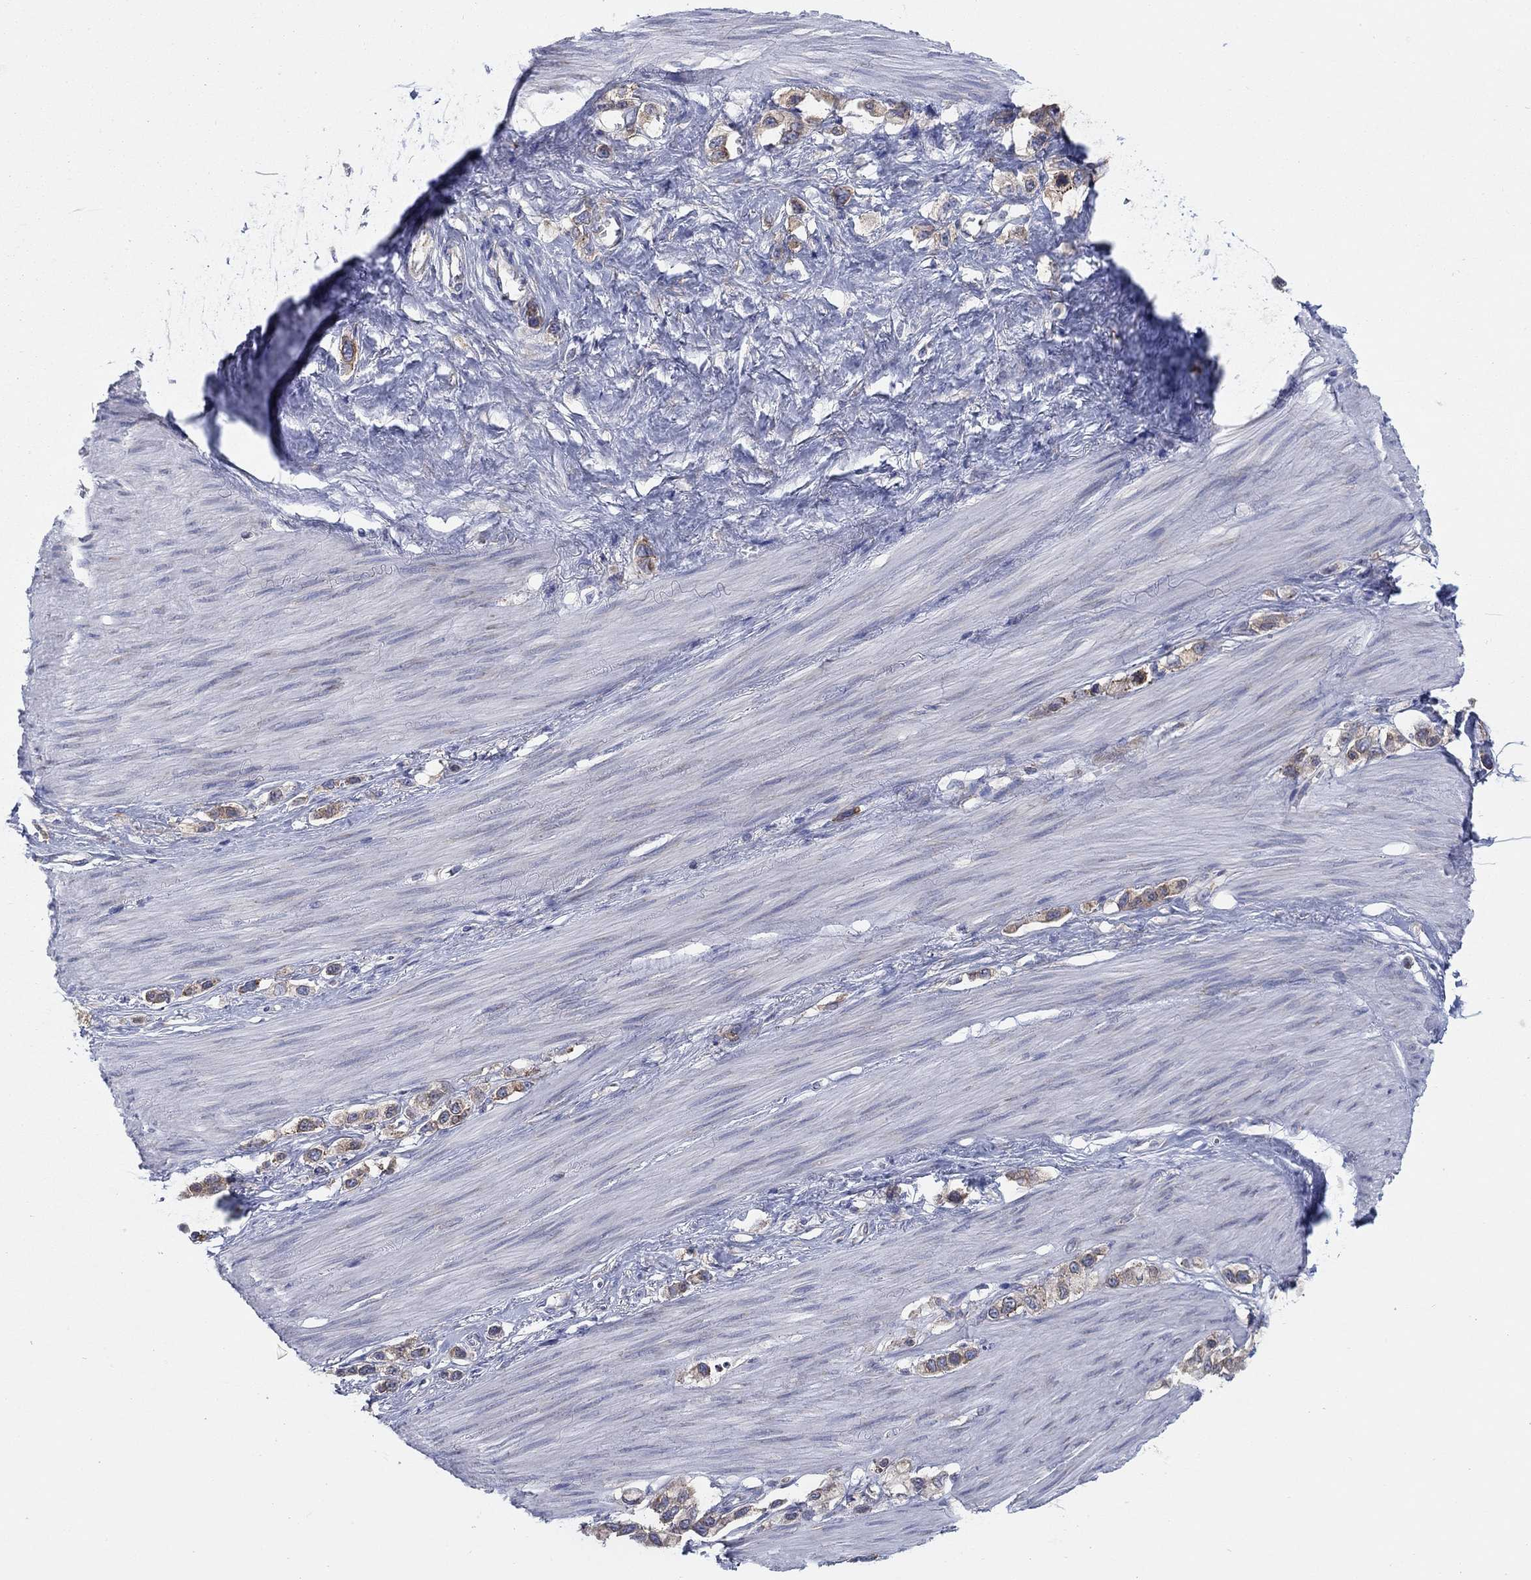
{"staining": {"intensity": "moderate", "quantity": ">75%", "location": "cytoplasmic/membranous"}, "tissue": "stomach cancer", "cell_type": "Tumor cells", "image_type": "cancer", "snomed": [{"axis": "morphology", "description": "Normal tissue, NOS"}, {"axis": "morphology", "description": "Adenocarcinoma, NOS"}, {"axis": "morphology", "description": "Adenocarcinoma, High grade"}, {"axis": "topography", "description": "Stomach, upper"}, {"axis": "topography", "description": "Stomach"}], "caption": "The immunohistochemical stain shows moderate cytoplasmic/membranous expression in tumor cells of stomach cancer (high-grade adenocarcinoma) tissue. Ihc stains the protein of interest in brown and the nuclei are stained blue.", "gene": "TMEM59", "patient": {"sex": "female", "age": 65}}